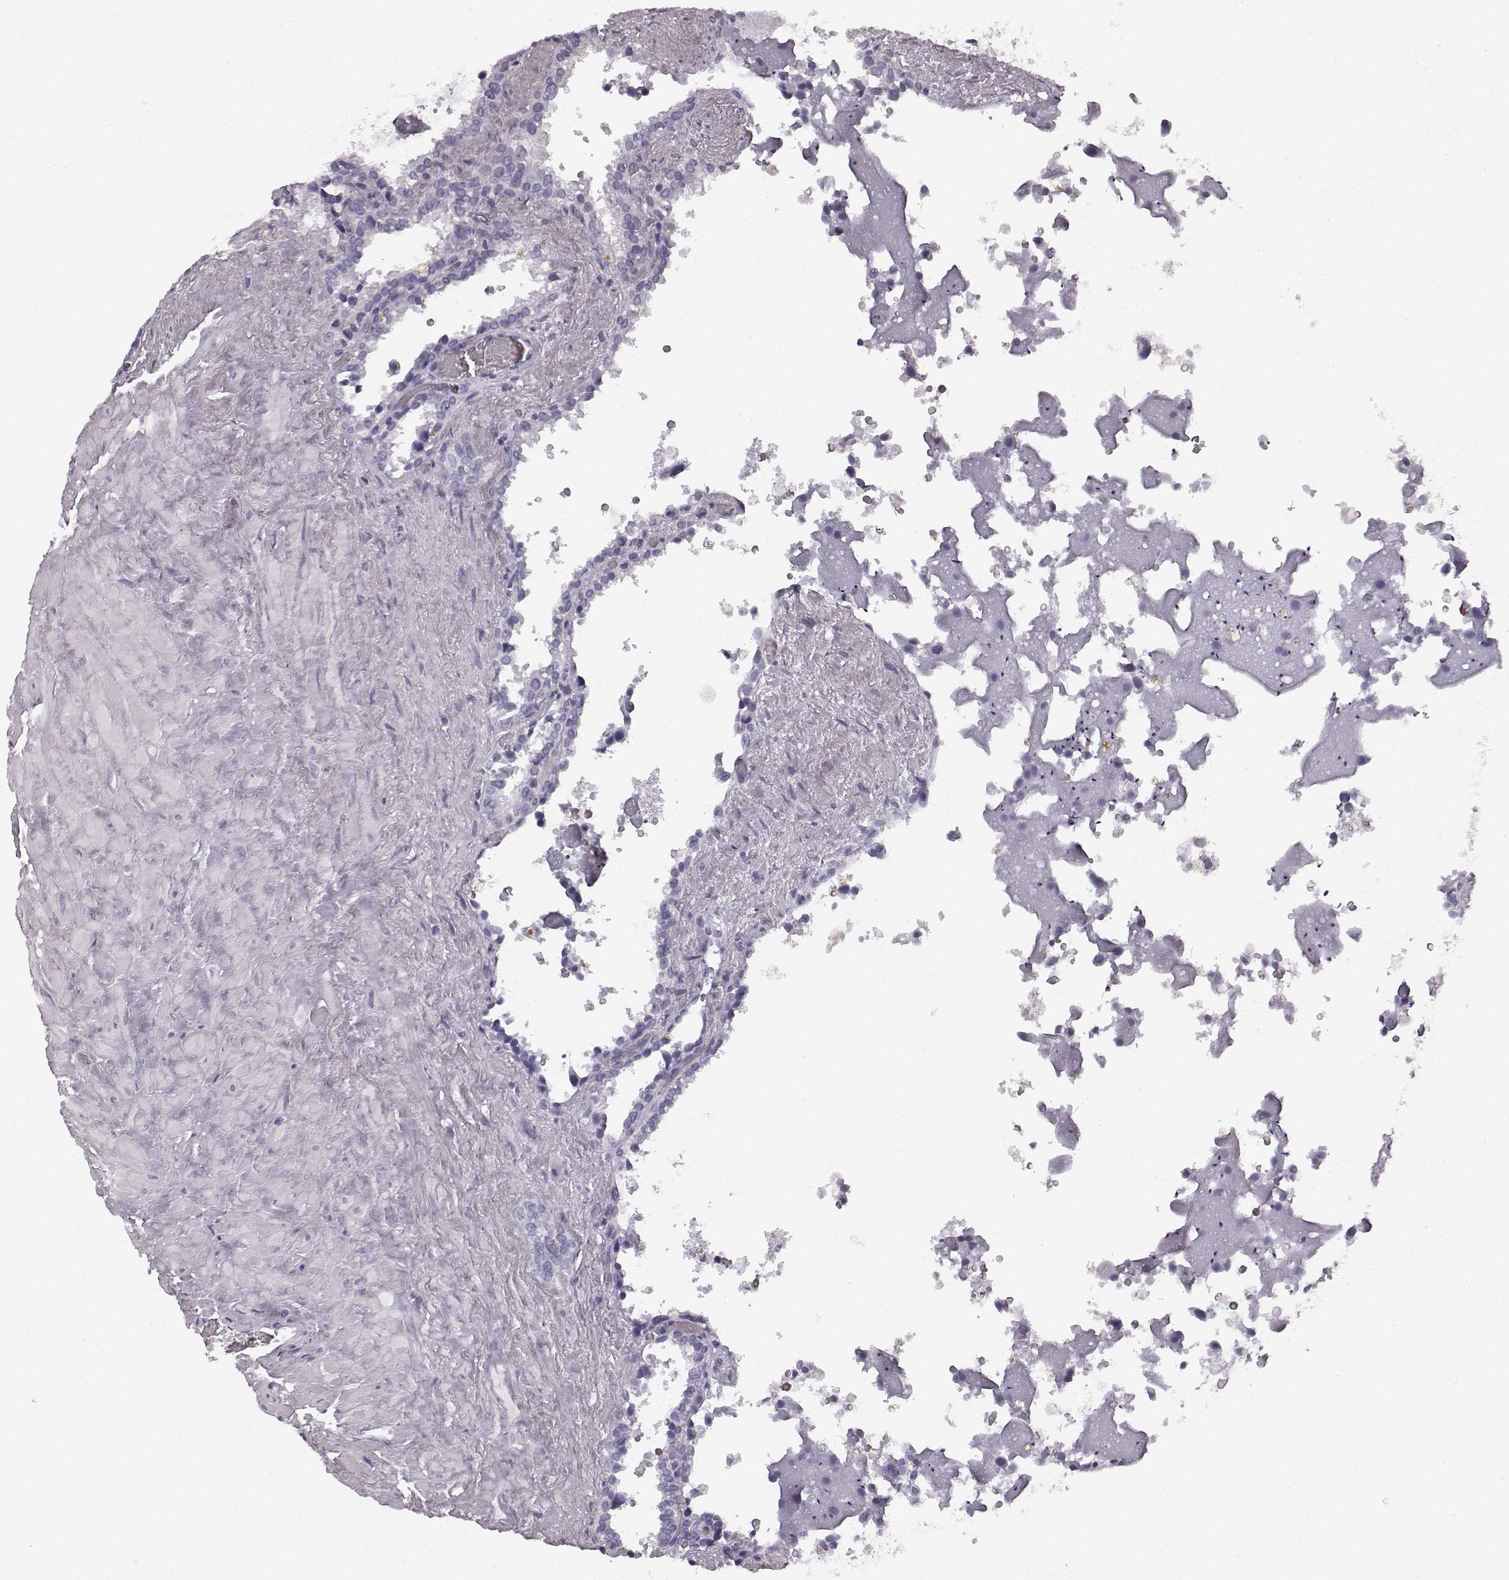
{"staining": {"intensity": "negative", "quantity": "none", "location": "none"}, "tissue": "seminal vesicle", "cell_type": "Glandular cells", "image_type": "normal", "snomed": [{"axis": "morphology", "description": "Normal tissue, NOS"}, {"axis": "topography", "description": "Seminal veicle"}], "caption": "Image shows no significant protein expression in glandular cells of normal seminal vesicle. (DAB immunohistochemistry, high magnification).", "gene": "TMPRSS15", "patient": {"sex": "male", "age": 71}}